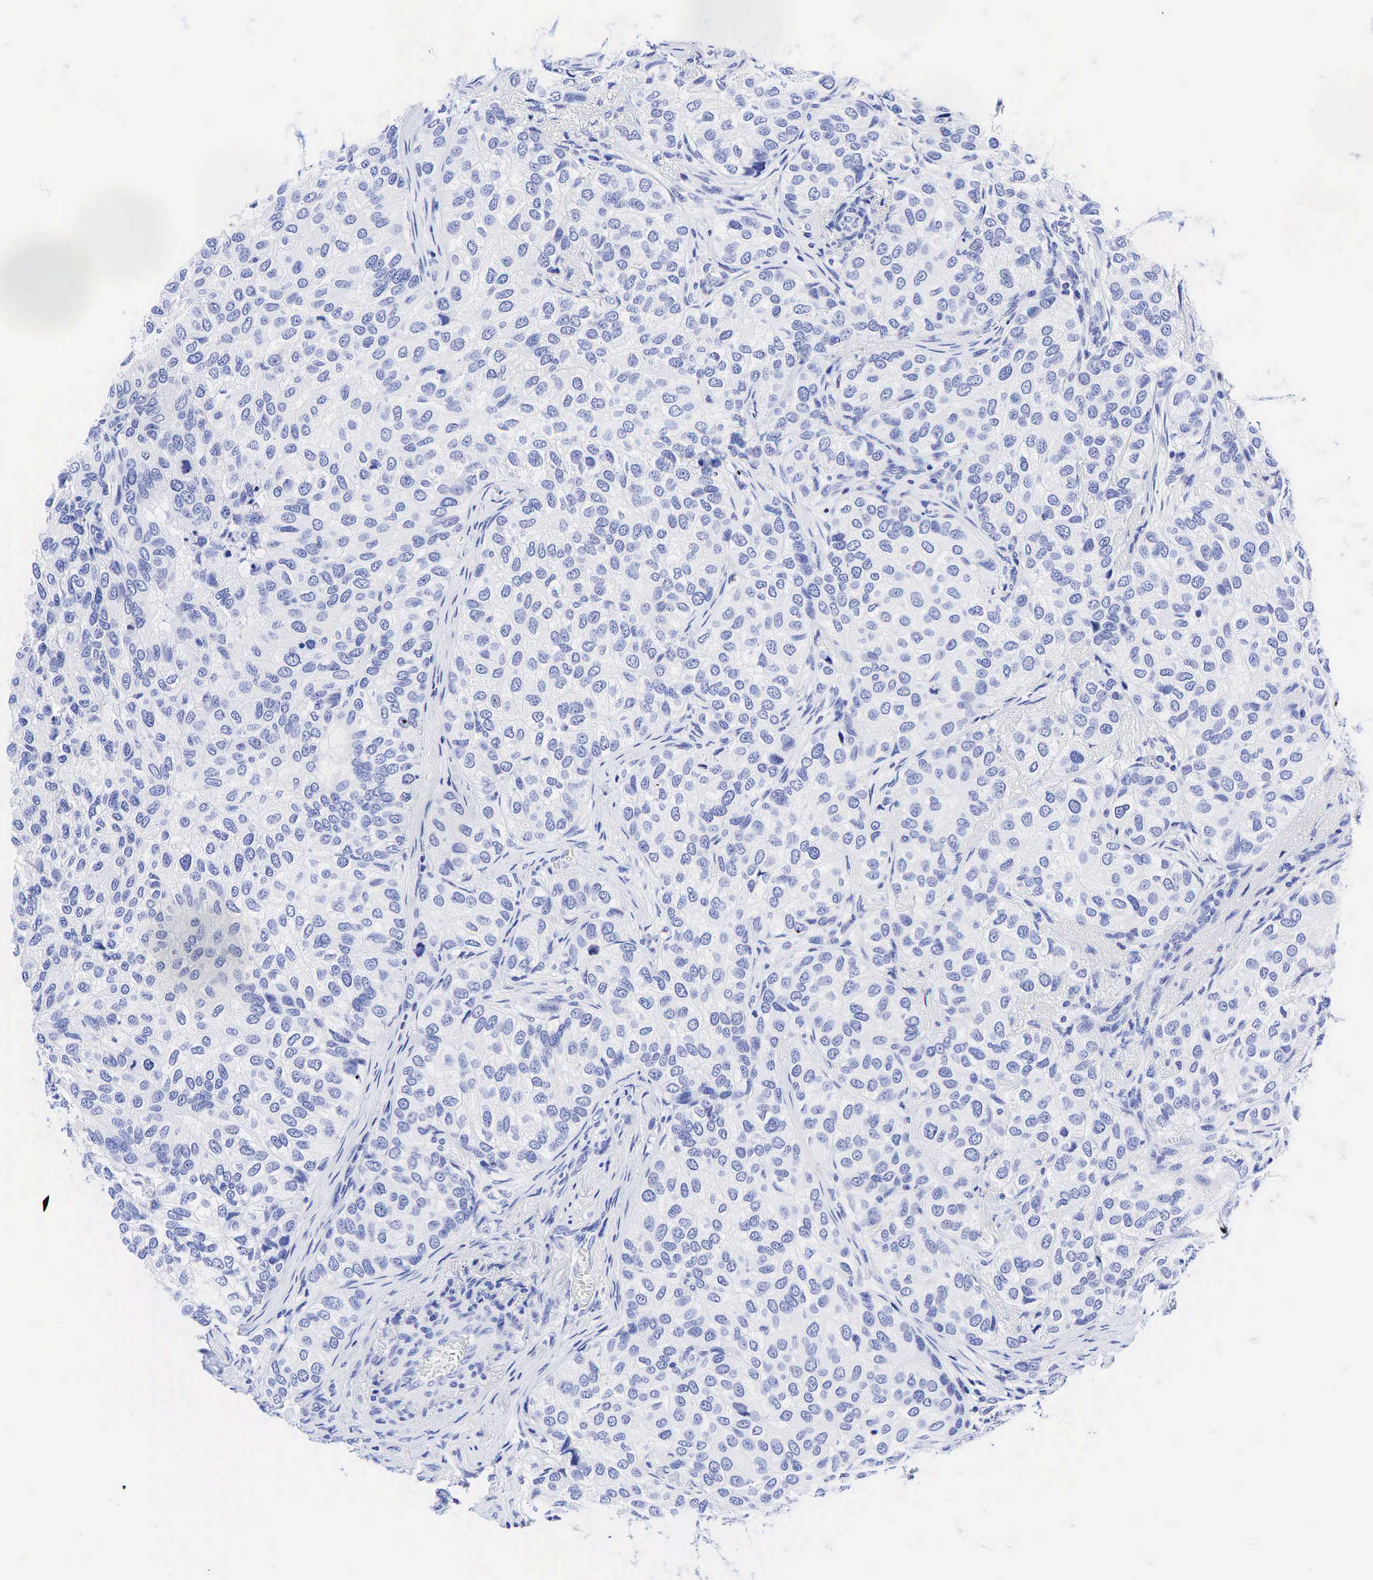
{"staining": {"intensity": "negative", "quantity": "none", "location": "none"}, "tissue": "breast cancer", "cell_type": "Tumor cells", "image_type": "cancer", "snomed": [{"axis": "morphology", "description": "Duct carcinoma"}, {"axis": "topography", "description": "Breast"}], "caption": "Tumor cells show no significant staining in breast cancer. (Immunohistochemistry (ihc), brightfield microscopy, high magnification).", "gene": "CHGA", "patient": {"sex": "female", "age": 68}}